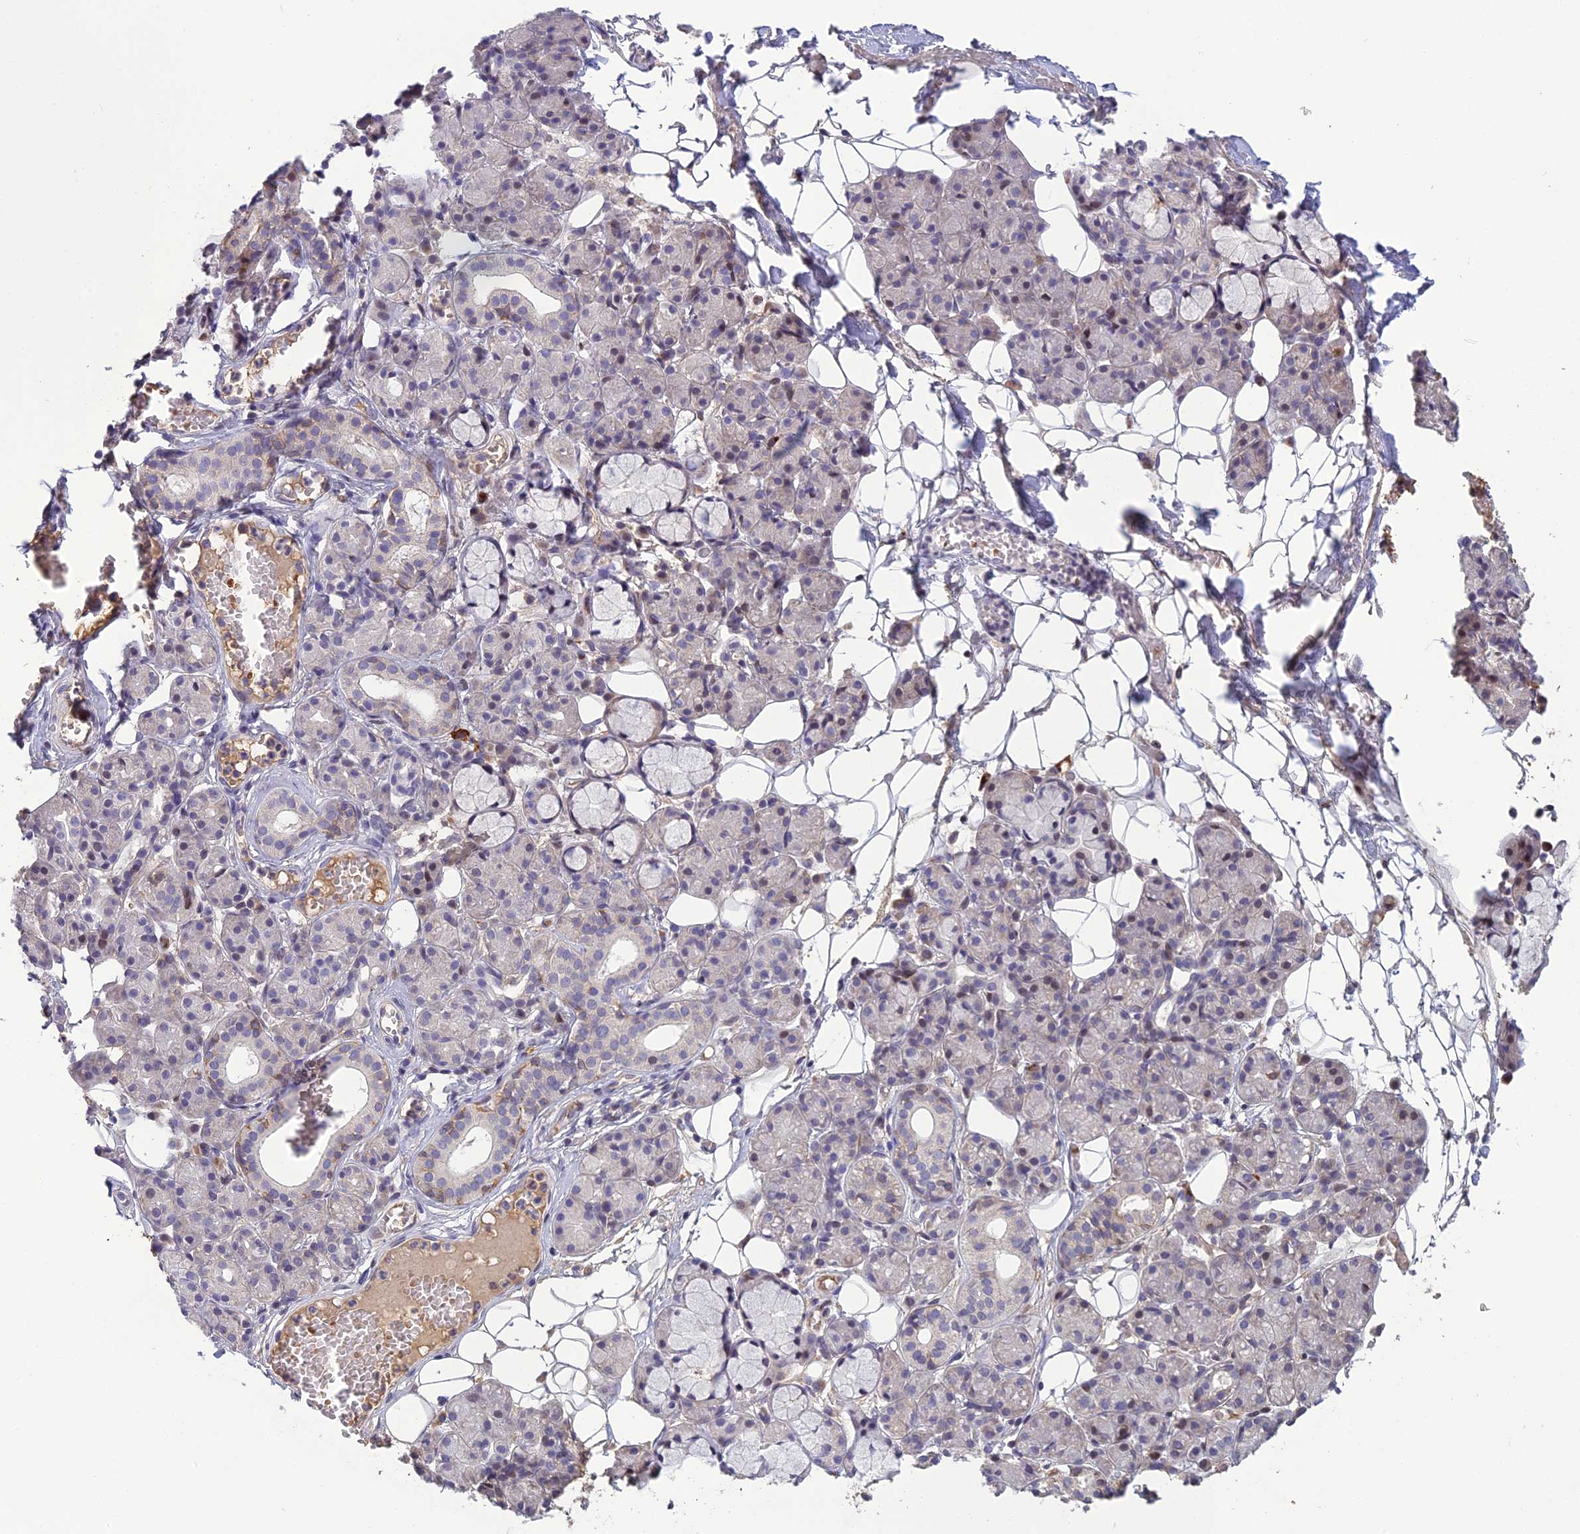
{"staining": {"intensity": "moderate", "quantity": "<25%", "location": "cytoplasmic/membranous"}, "tissue": "salivary gland", "cell_type": "Glandular cells", "image_type": "normal", "snomed": [{"axis": "morphology", "description": "Normal tissue, NOS"}, {"axis": "topography", "description": "Salivary gland"}], "caption": "Protein analysis of normal salivary gland displays moderate cytoplasmic/membranous staining in approximately <25% of glandular cells. The protein is stained brown, and the nuclei are stained in blue (DAB IHC with brightfield microscopy, high magnification).", "gene": "TMEM134", "patient": {"sex": "male", "age": 63}}